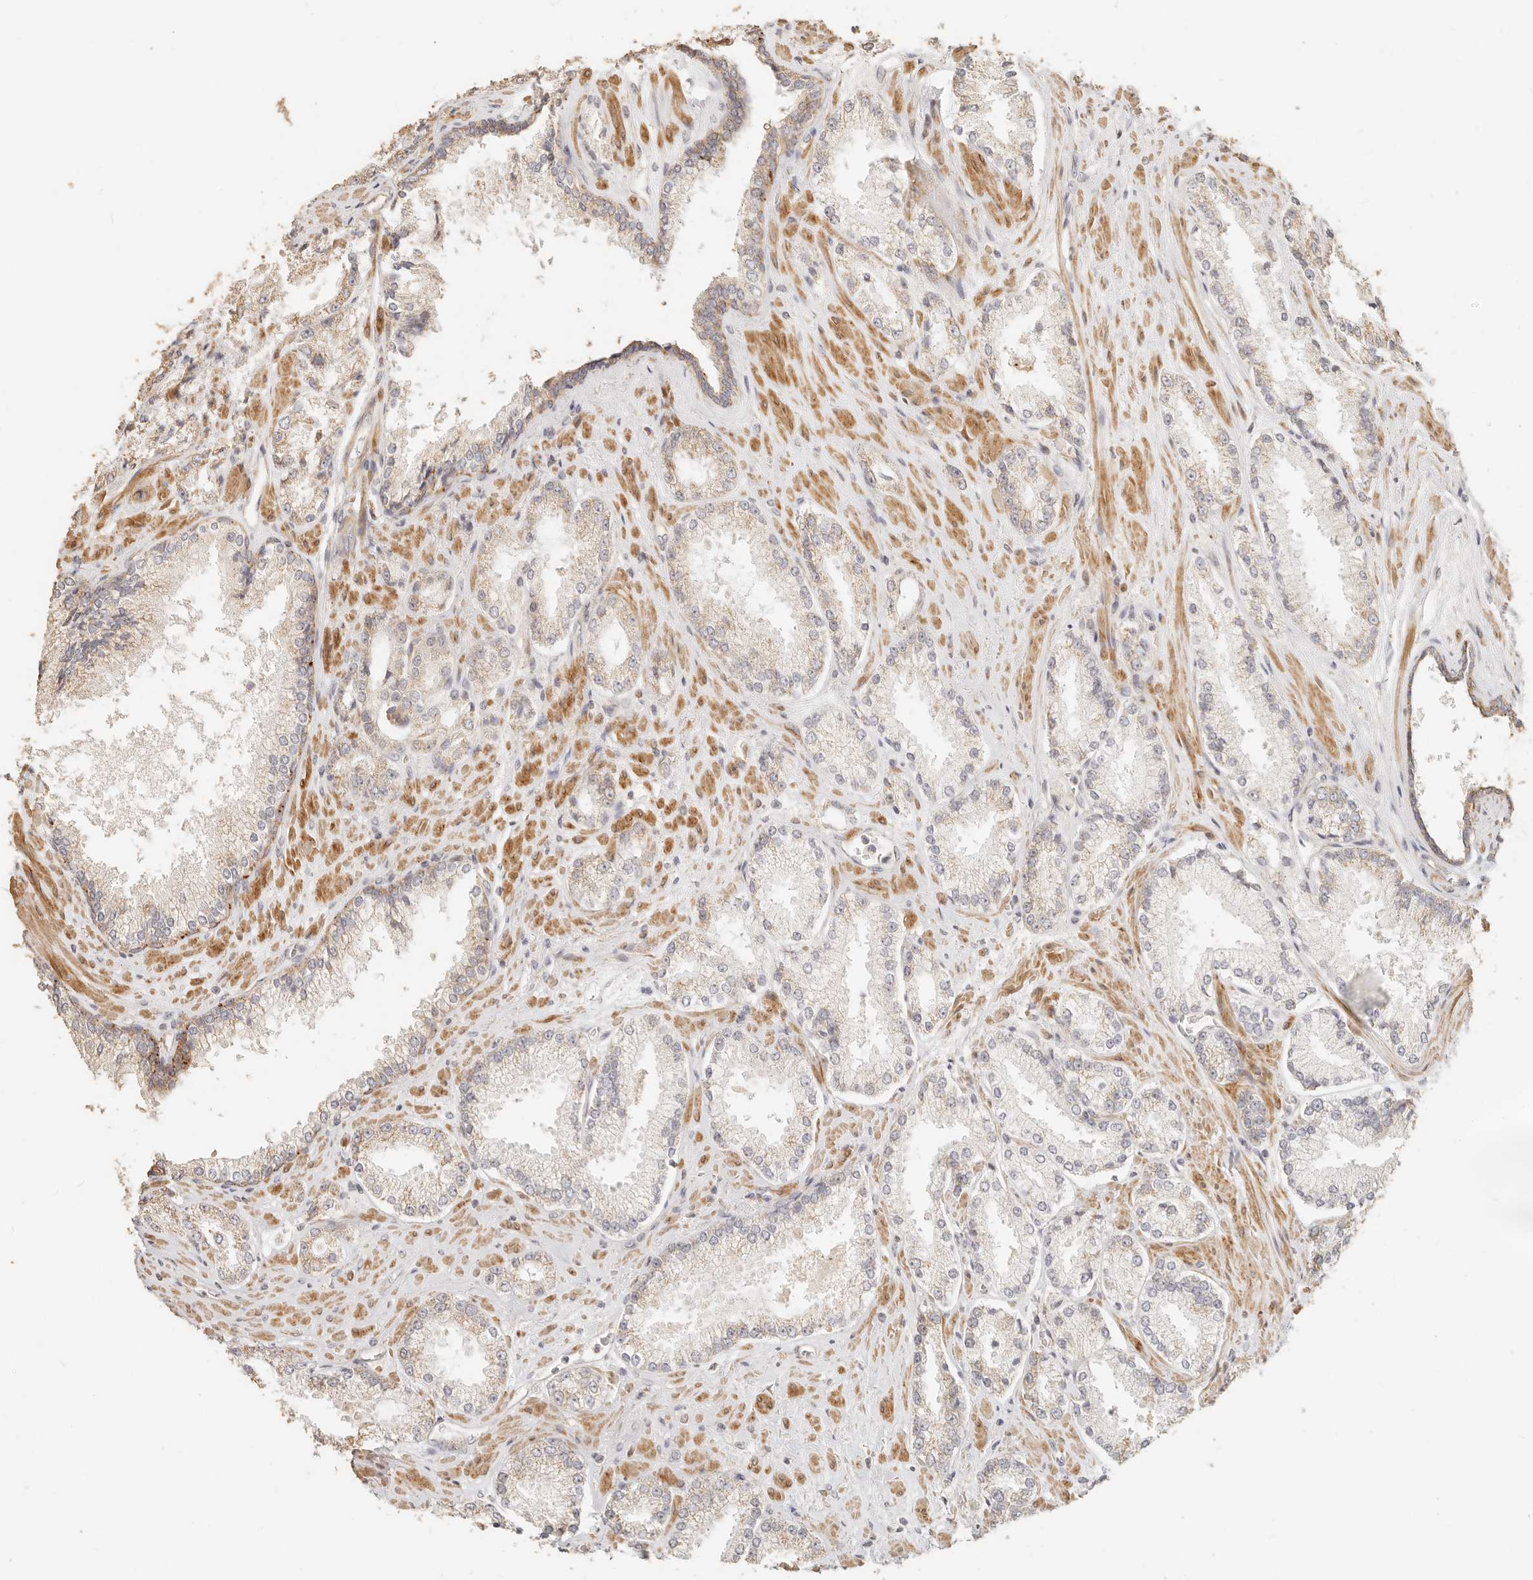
{"staining": {"intensity": "negative", "quantity": "none", "location": "none"}, "tissue": "prostate cancer", "cell_type": "Tumor cells", "image_type": "cancer", "snomed": [{"axis": "morphology", "description": "Adenocarcinoma, High grade"}, {"axis": "topography", "description": "Prostate"}], "caption": "Immunohistochemistry (IHC) image of human prostate adenocarcinoma (high-grade) stained for a protein (brown), which reveals no expression in tumor cells. (Brightfield microscopy of DAB IHC at high magnification).", "gene": "PTPN22", "patient": {"sex": "male", "age": 73}}